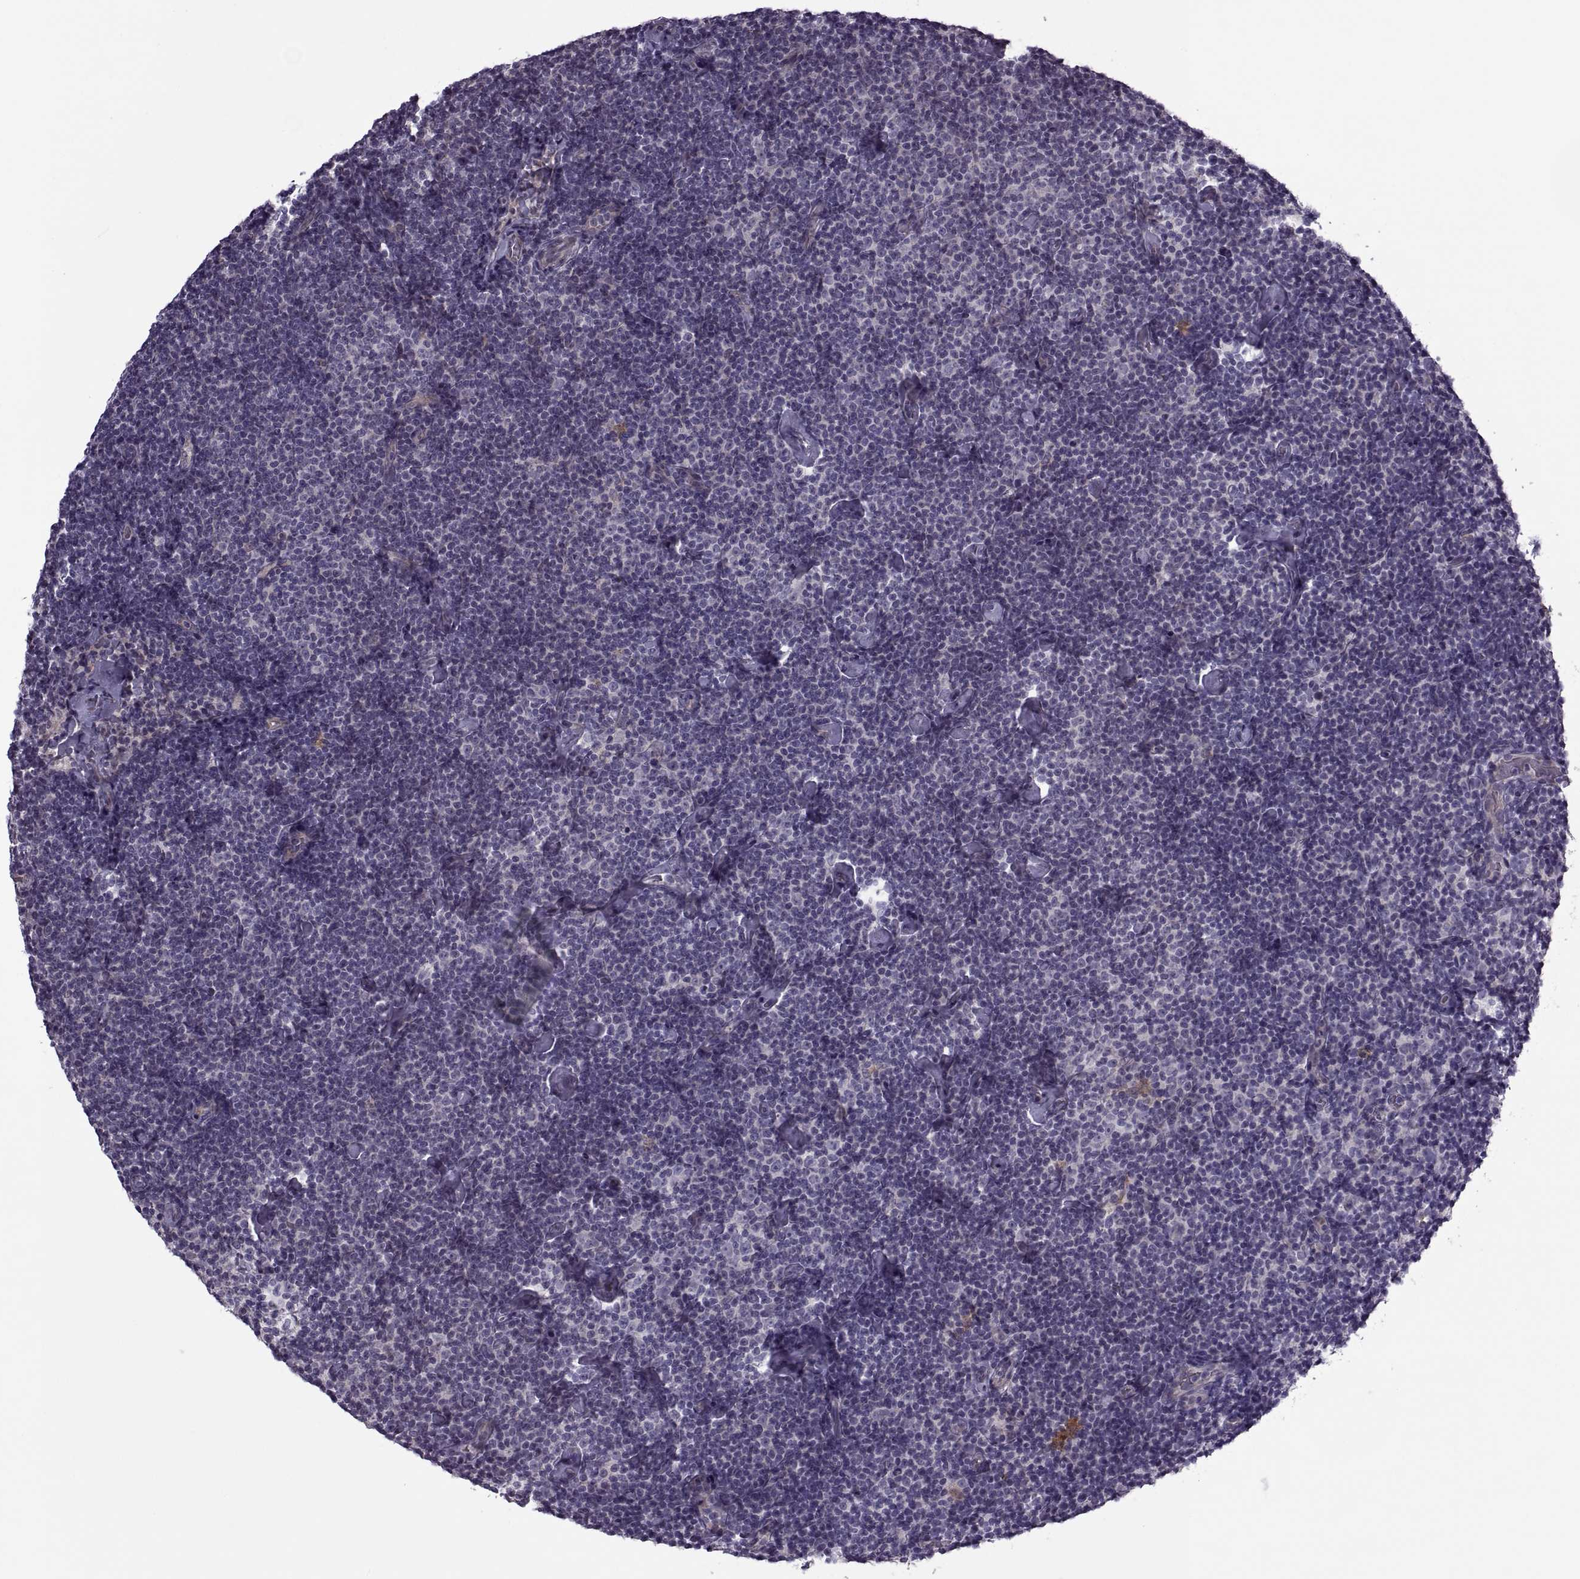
{"staining": {"intensity": "negative", "quantity": "none", "location": "none"}, "tissue": "lymphoma", "cell_type": "Tumor cells", "image_type": "cancer", "snomed": [{"axis": "morphology", "description": "Malignant lymphoma, non-Hodgkin's type, Low grade"}, {"axis": "topography", "description": "Lymph node"}], "caption": "The IHC histopathology image has no significant expression in tumor cells of malignant lymphoma, non-Hodgkin's type (low-grade) tissue.", "gene": "ODF3", "patient": {"sex": "male", "age": 81}}